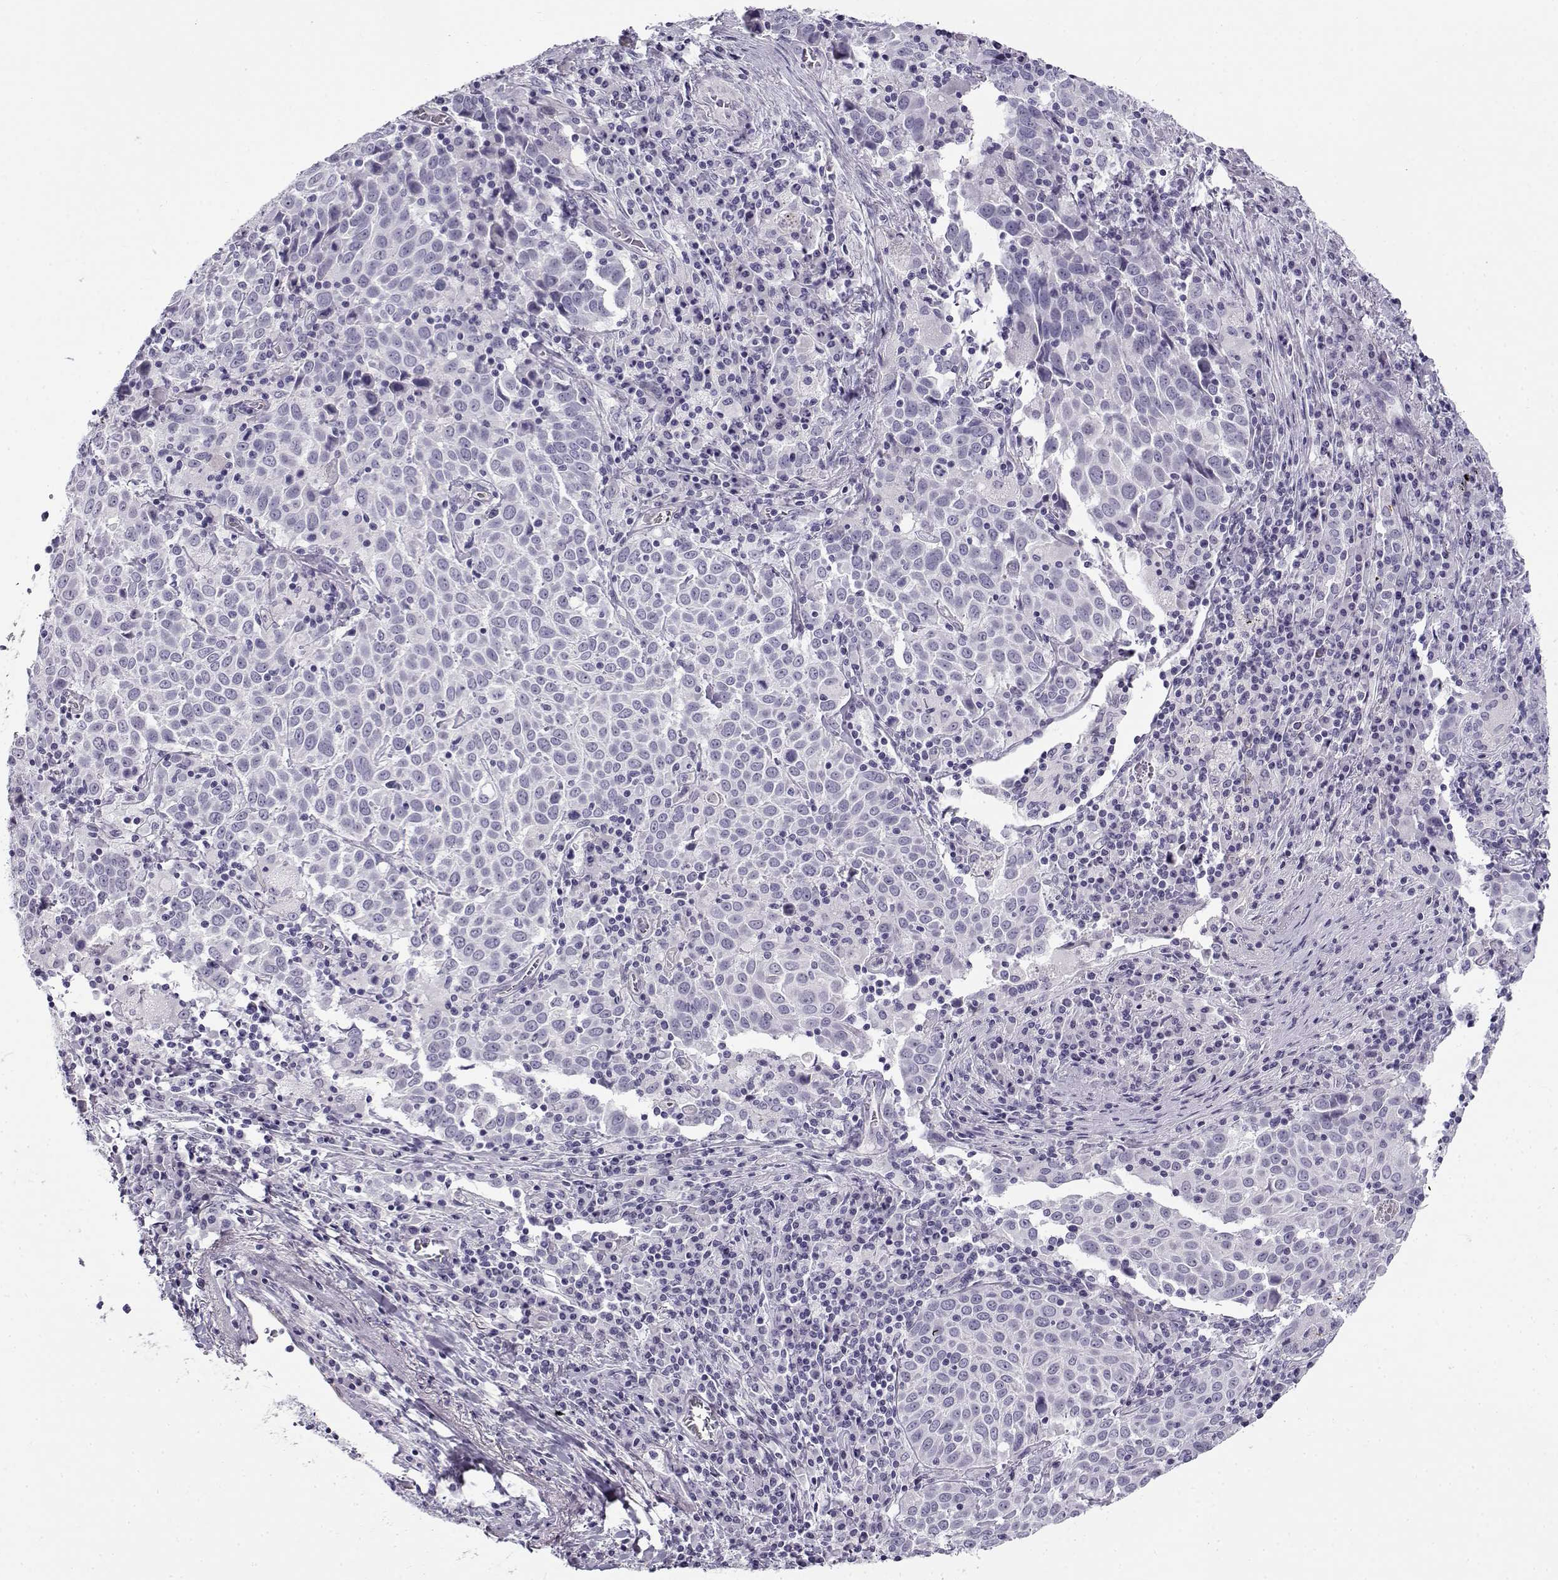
{"staining": {"intensity": "negative", "quantity": "none", "location": "none"}, "tissue": "lung cancer", "cell_type": "Tumor cells", "image_type": "cancer", "snomed": [{"axis": "morphology", "description": "Squamous cell carcinoma, NOS"}, {"axis": "topography", "description": "Lung"}], "caption": "This is an immunohistochemistry micrograph of lung squamous cell carcinoma. There is no positivity in tumor cells.", "gene": "GTSF1L", "patient": {"sex": "male", "age": 57}}